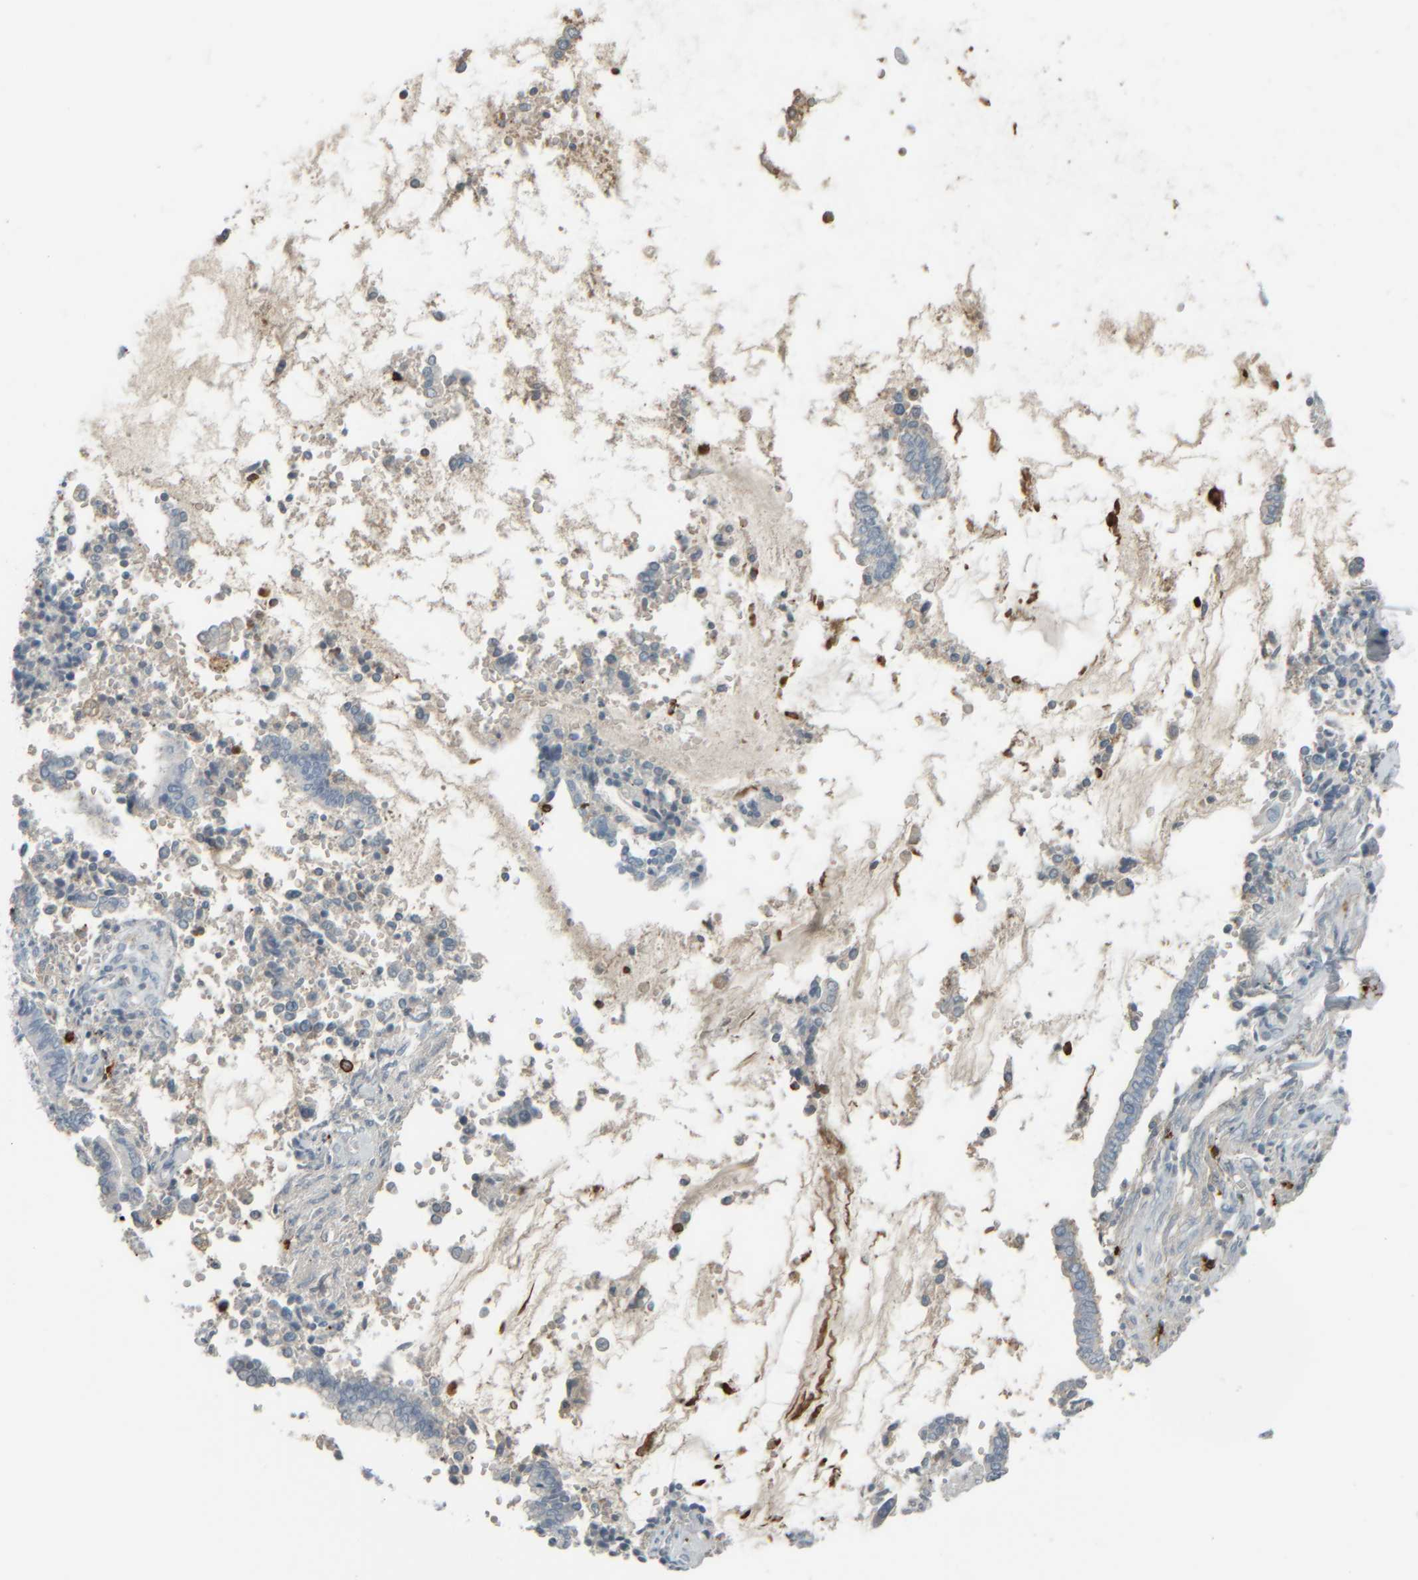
{"staining": {"intensity": "negative", "quantity": "none", "location": "none"}, "tissue": "cervical cancer", "cell_type": "Tumor cells", "image_type": "cancer", "snomed": [{"axis": "morphology", "description": "Adenocarcinoma, NOS"}, {"axis": "topography", "description": "Cervix"}], "caption": "IHC of cervical adenocarcinoma shows no positivity in tumor cells.", "gene": "TPSAB1", "patient": {"sex": "female", "age": 44}}